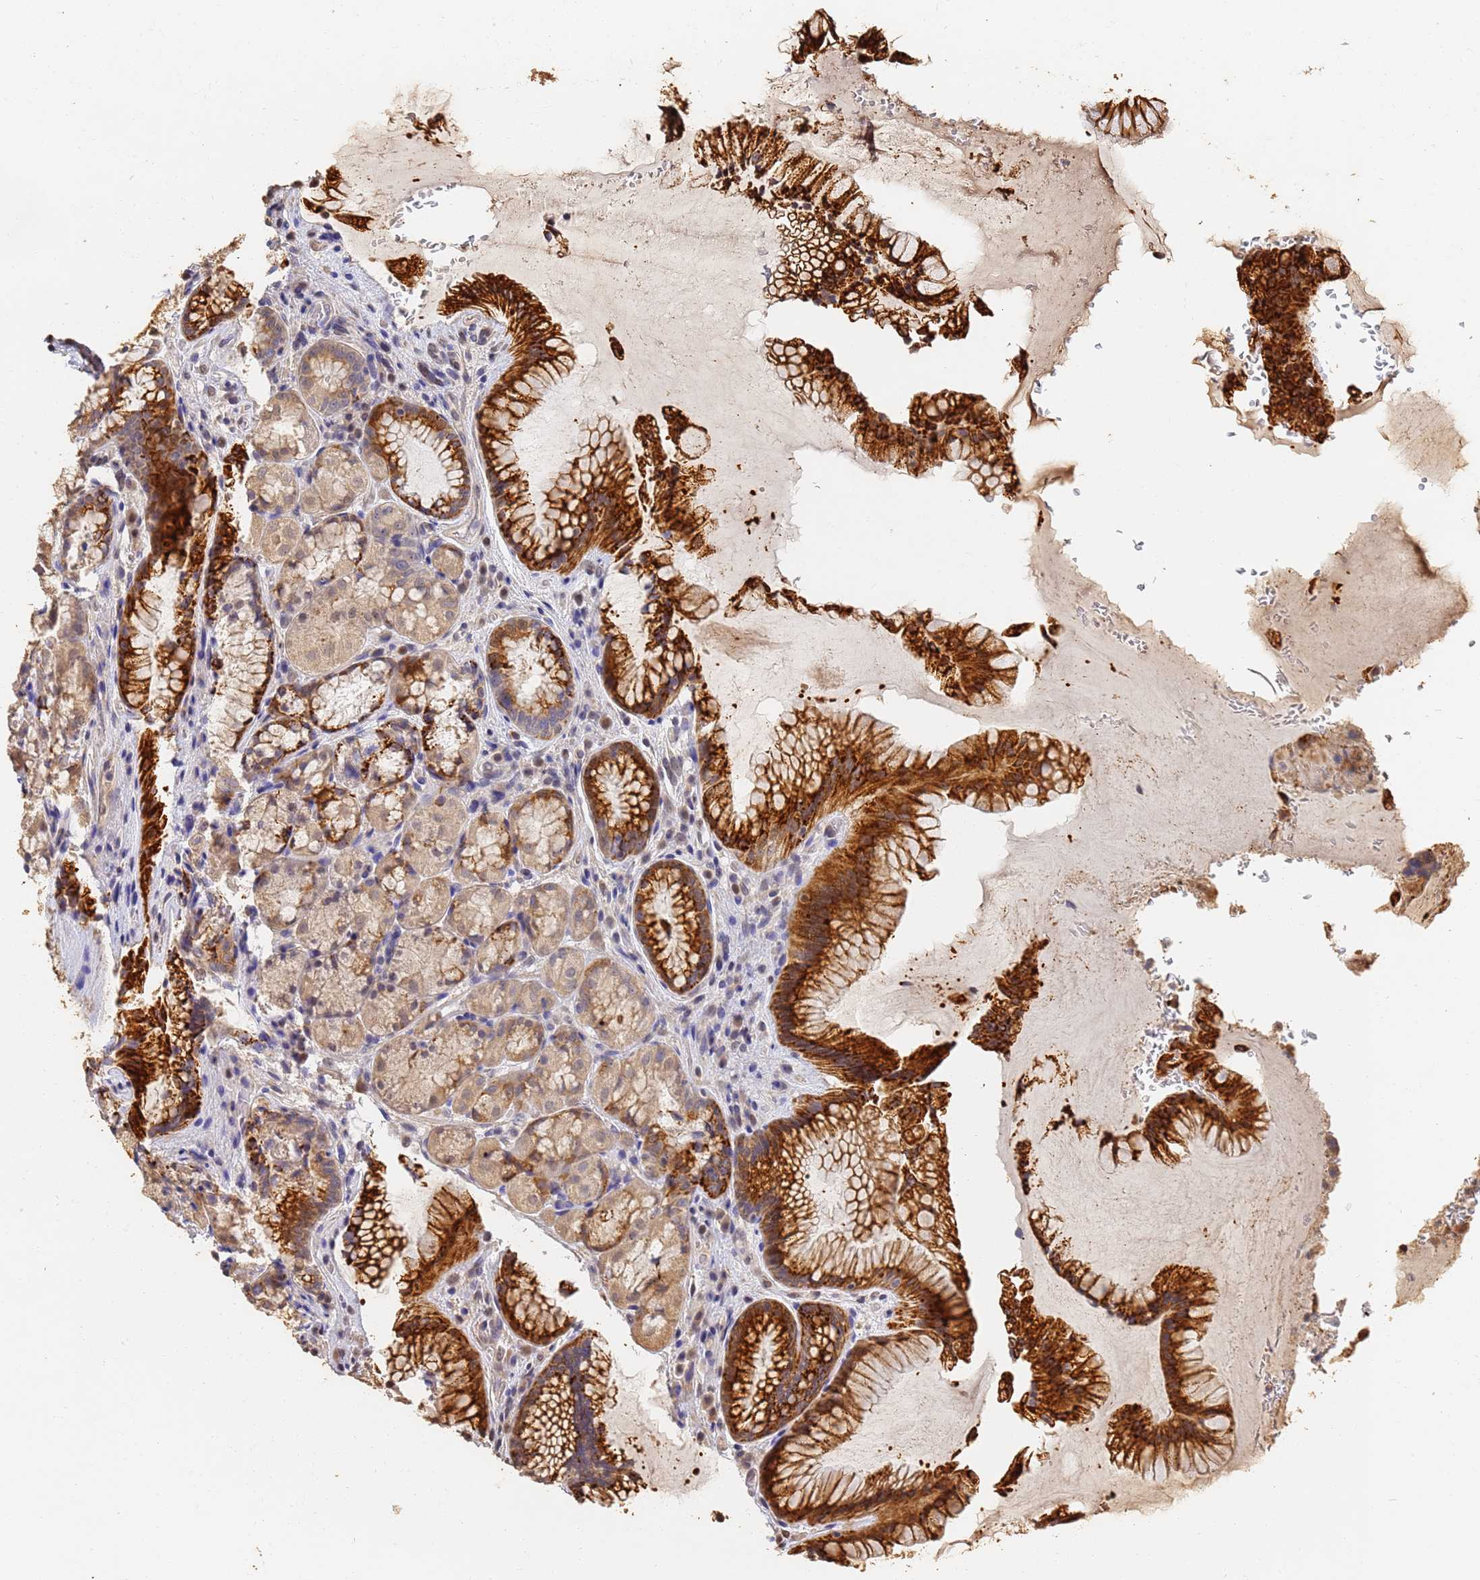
{"staining": {"intensity": "strong", "quantity": "25%-75%", "location": "cytoplasmic/membranous,nuclear"}, "tissue": "stomach", "cell_type": "Glandular cells", "image_type": "normal", "snomed": [{"axis": "morphology", "description": "Normal tissue, NOS"}, {"axis": "topography", "description": "Stomach"}], "caption": "Protein positivity by immunohistochemistry shows strong cytoplasmic/membranous,nuclear staining in about 25%-75% of glandular cells in benign stomach.", "gene": "JAK2", "patient": {"sex": "male", "age": 63}}